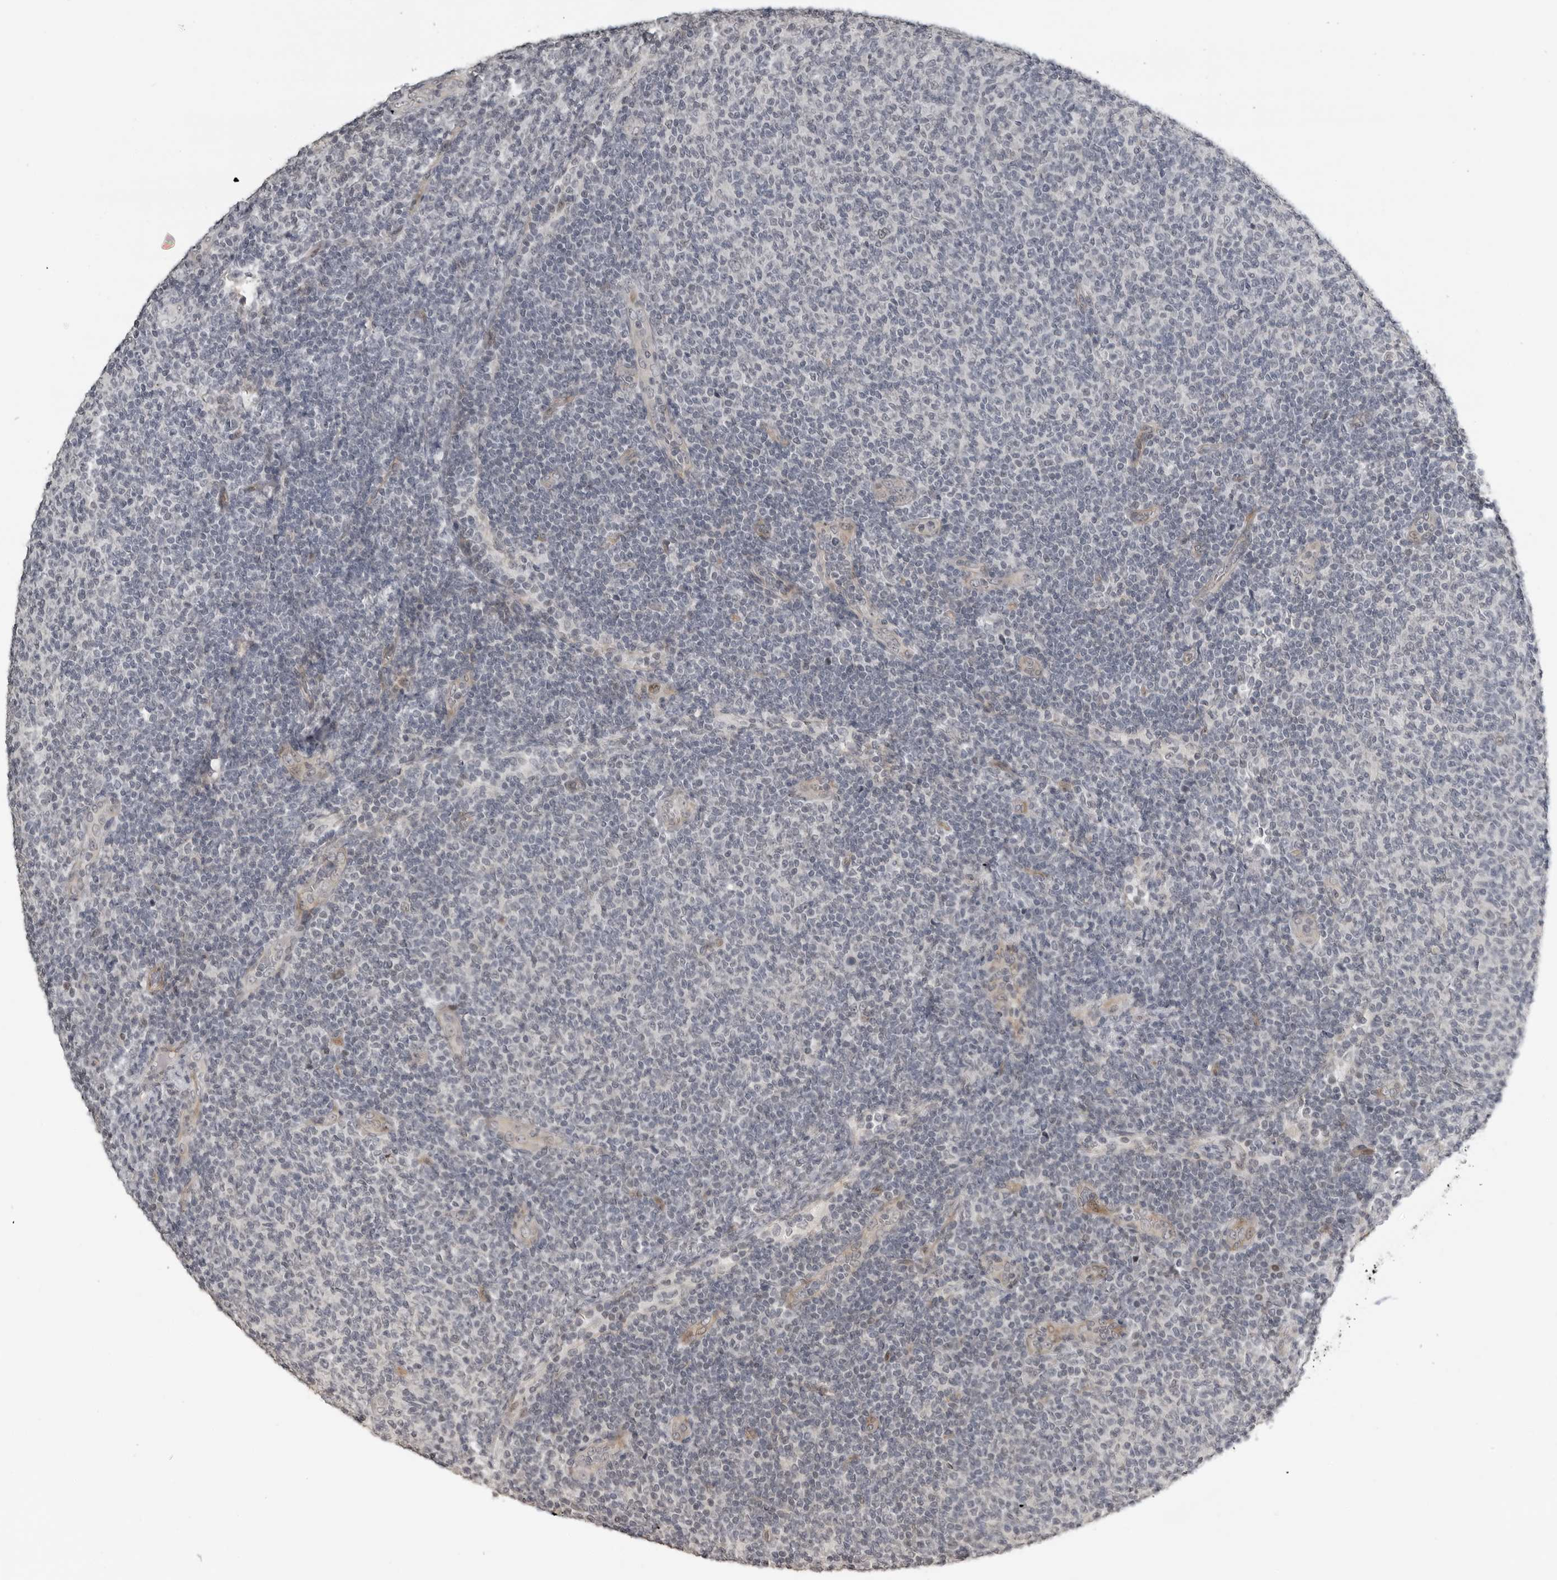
{"staining": {"intensity": "negative", "quantity": "none", "location": "none"}, "tissue": "lymphoma", "cell_type": "Tumor cells", "image_type": "cancer", "snomed": [{"axis": "morphology", "description": "Malignant lymphoma, non-Hodgkin's type, Low grade"}, {"axis": "topography", "description": "Lymph node"}], "caption": "Low-grade malignant lymphoma, non-Hodgkin's type was stained to show a protein in brown. There is no significant positivity in tumor cells.", "gene": "PRRX2", "patient": {"sex": "male", "age": 66}}